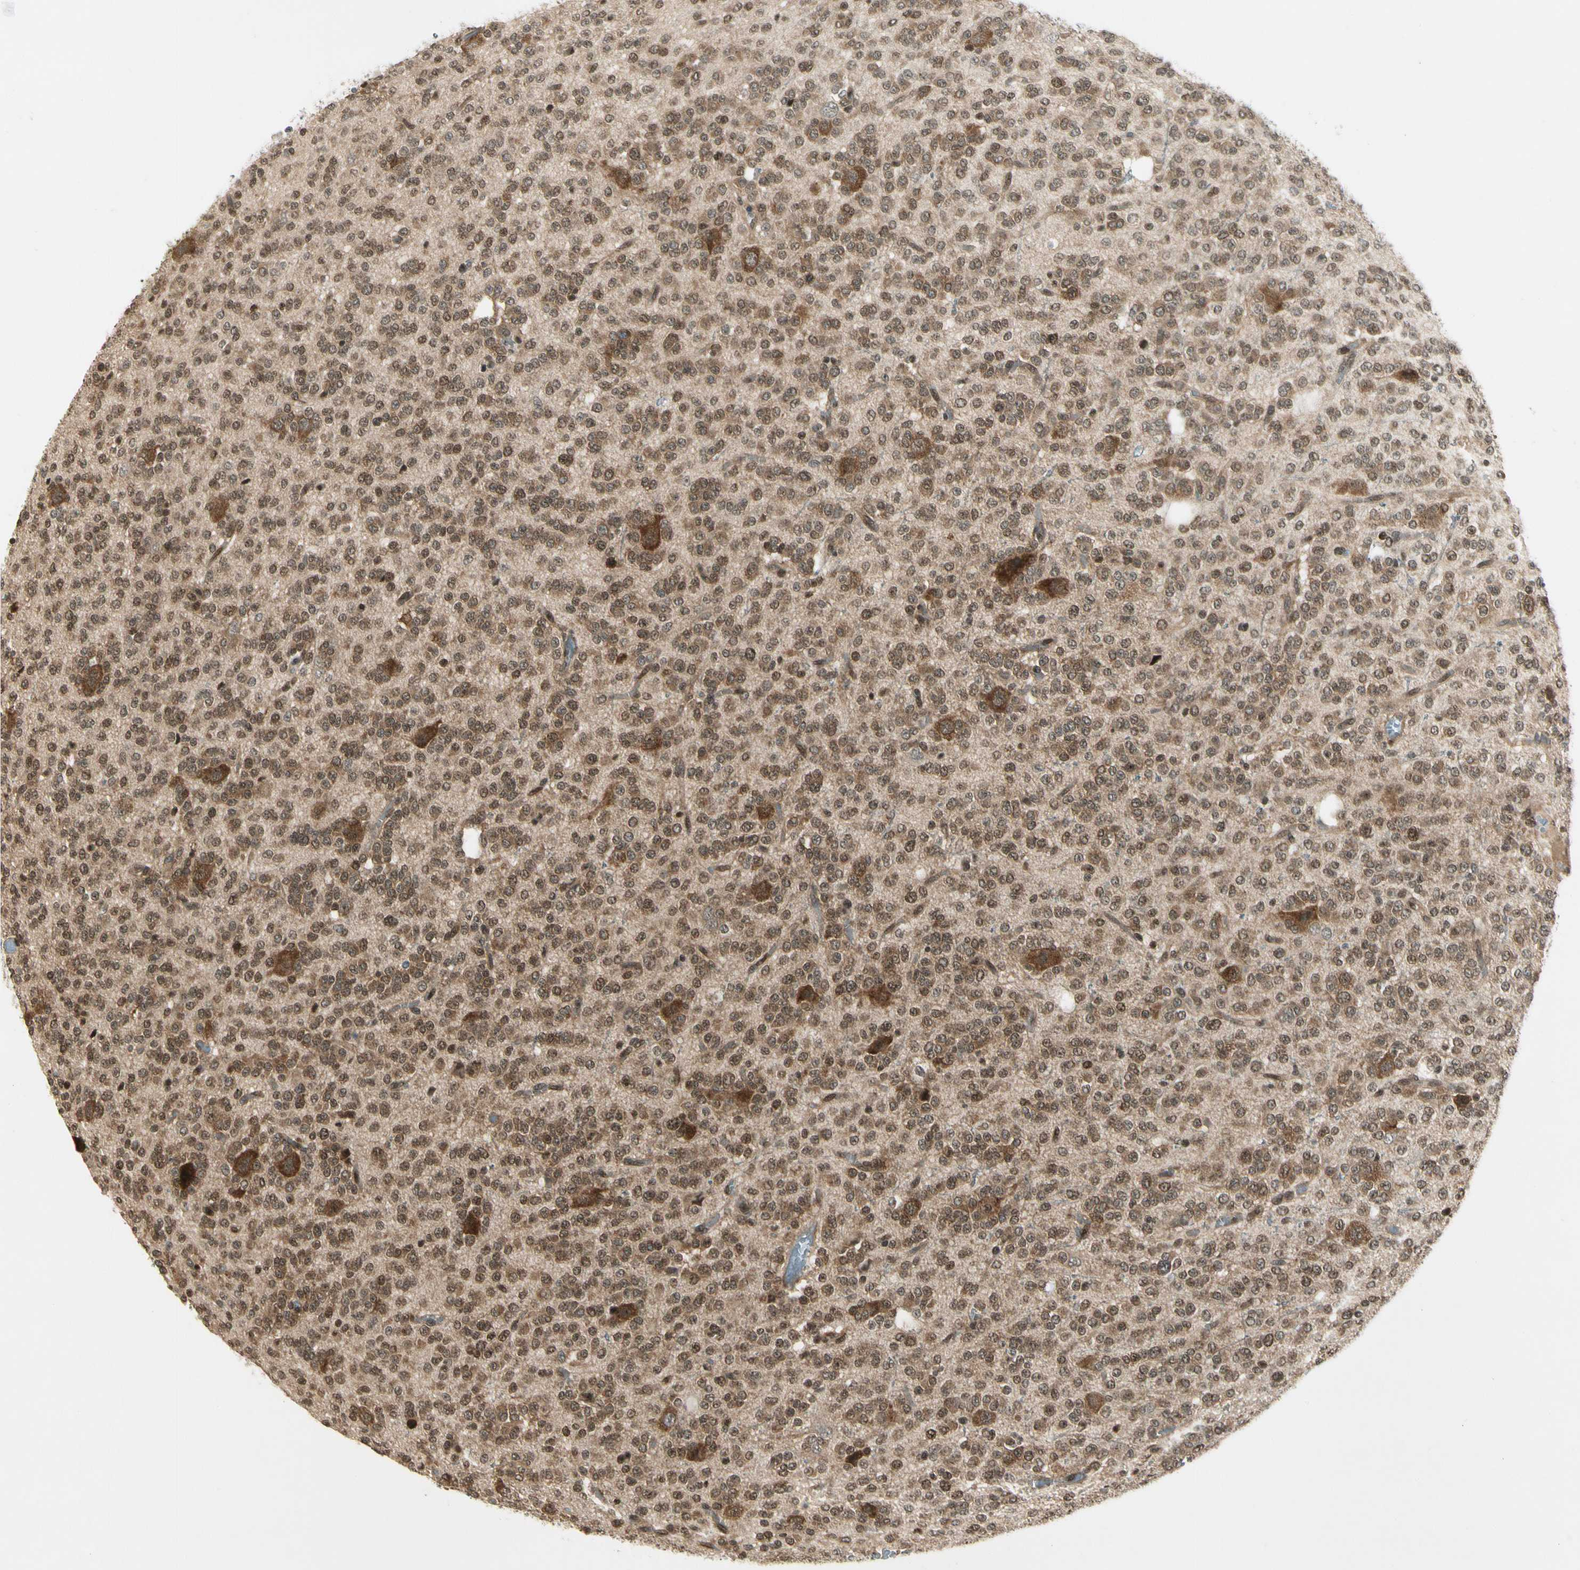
{"staining": {"intensity": "moderate", "quantity": "25%-75%", "location": "cytoplasmic/membranous"}, "tissue": "glioma", "cell_type": "Tumor cells", "image_type": "cancer", "snomed": [{"axis": "morphology", "description": "Glioma, malignant, Low grade"}, {"axis": "topography", "description": "Brain"}], "caption": "IHC (DAB) staining of human low-grade glioma (malignant) exhibits moderate cytoplasmic/membranous protein staining in about 25%-75% of tumor cells.", "gene": "SMN2", "patient": {"sex": "male", "age": 38}}